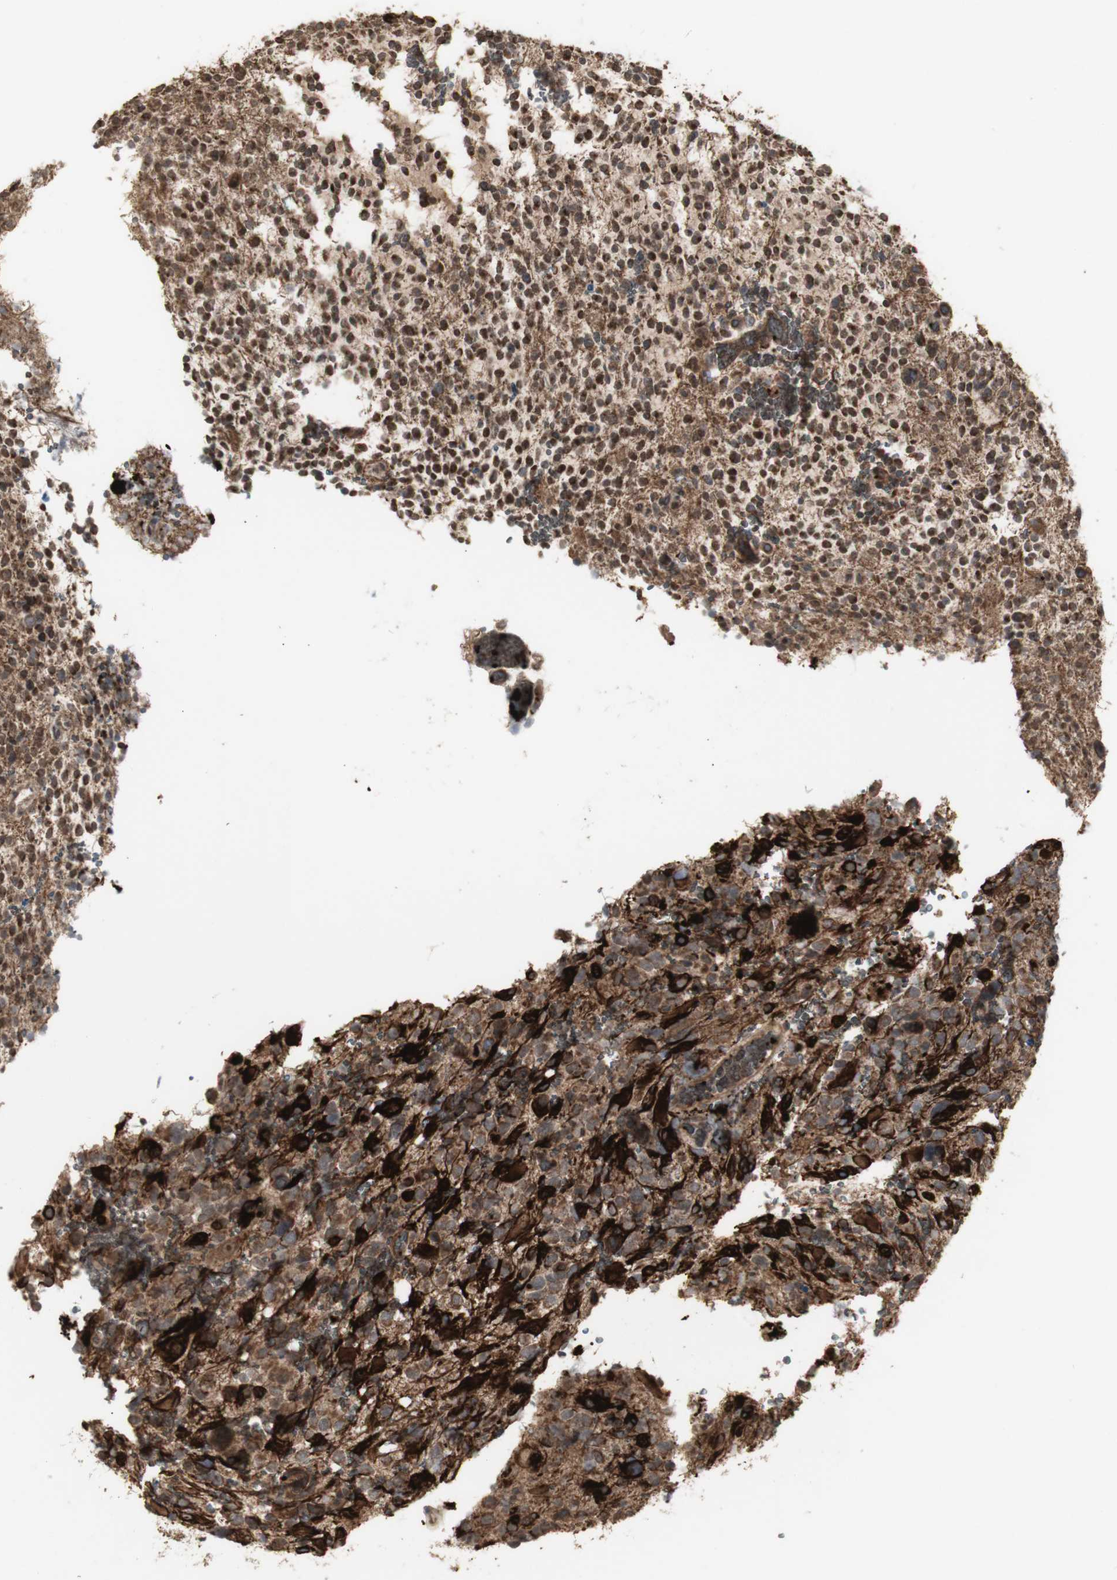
{"staining": {"intensity": "moderate", "quantity": "25%-75%", "location": "cytoplasmic/membranous"}, "tissue": "glioma", "cell_type": "Tumor cells", "image_type": "cancer", "snomed": [{"axis": "morphology", "description": "Glioma, malignant, High grade"}, {"axis": "topography", "description": "Brain"}], "caption": "An IHC histopathology image of tumor tissue is shown. Protein staining in brown shows moderate cytoplasmic/membranous positivity in malignant high-grade glioma within tumor cells.", "gene": "ALOX12", "patient": {"sex": "male", "age": 48}}